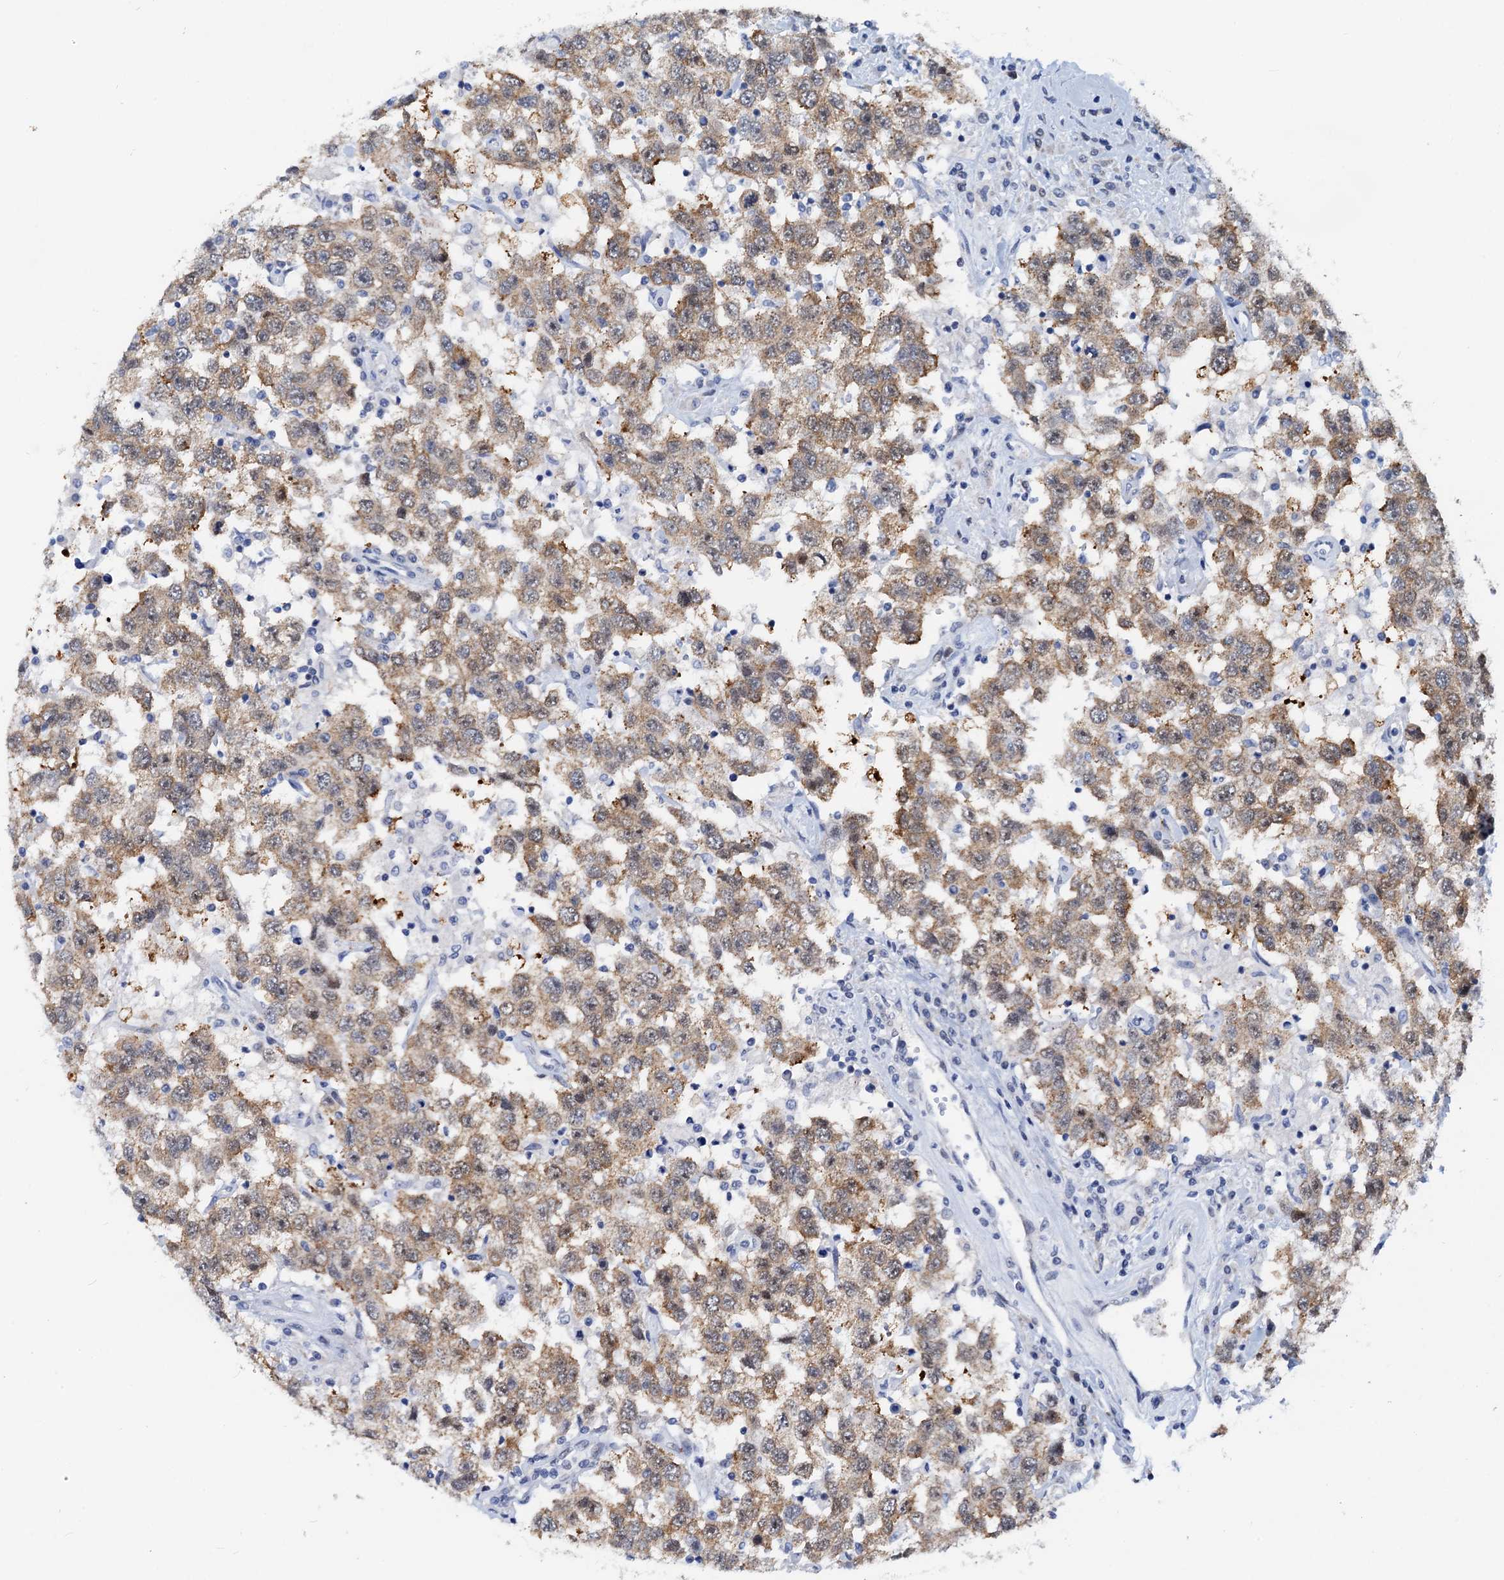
{"staining": {"intensity": "moderate", "quantity": ">75%", "location": "cytoplasmic/membranous"}, "tissue": "testis cancer", "cell_type": "Tumor cells", "image_type": "cancer", "snomed": [{"axis": "morphology", "description": "Seminoma, NOS"}, {"axis": "topography", "description": "Testis"}], "caption": "Tumor cells reveal moderate cytoplasmic/membranous positivity in about >75% of cells in testis seminoma.", "gene": "PTGES3", "patient": {"sex": "male", "age": 41}}